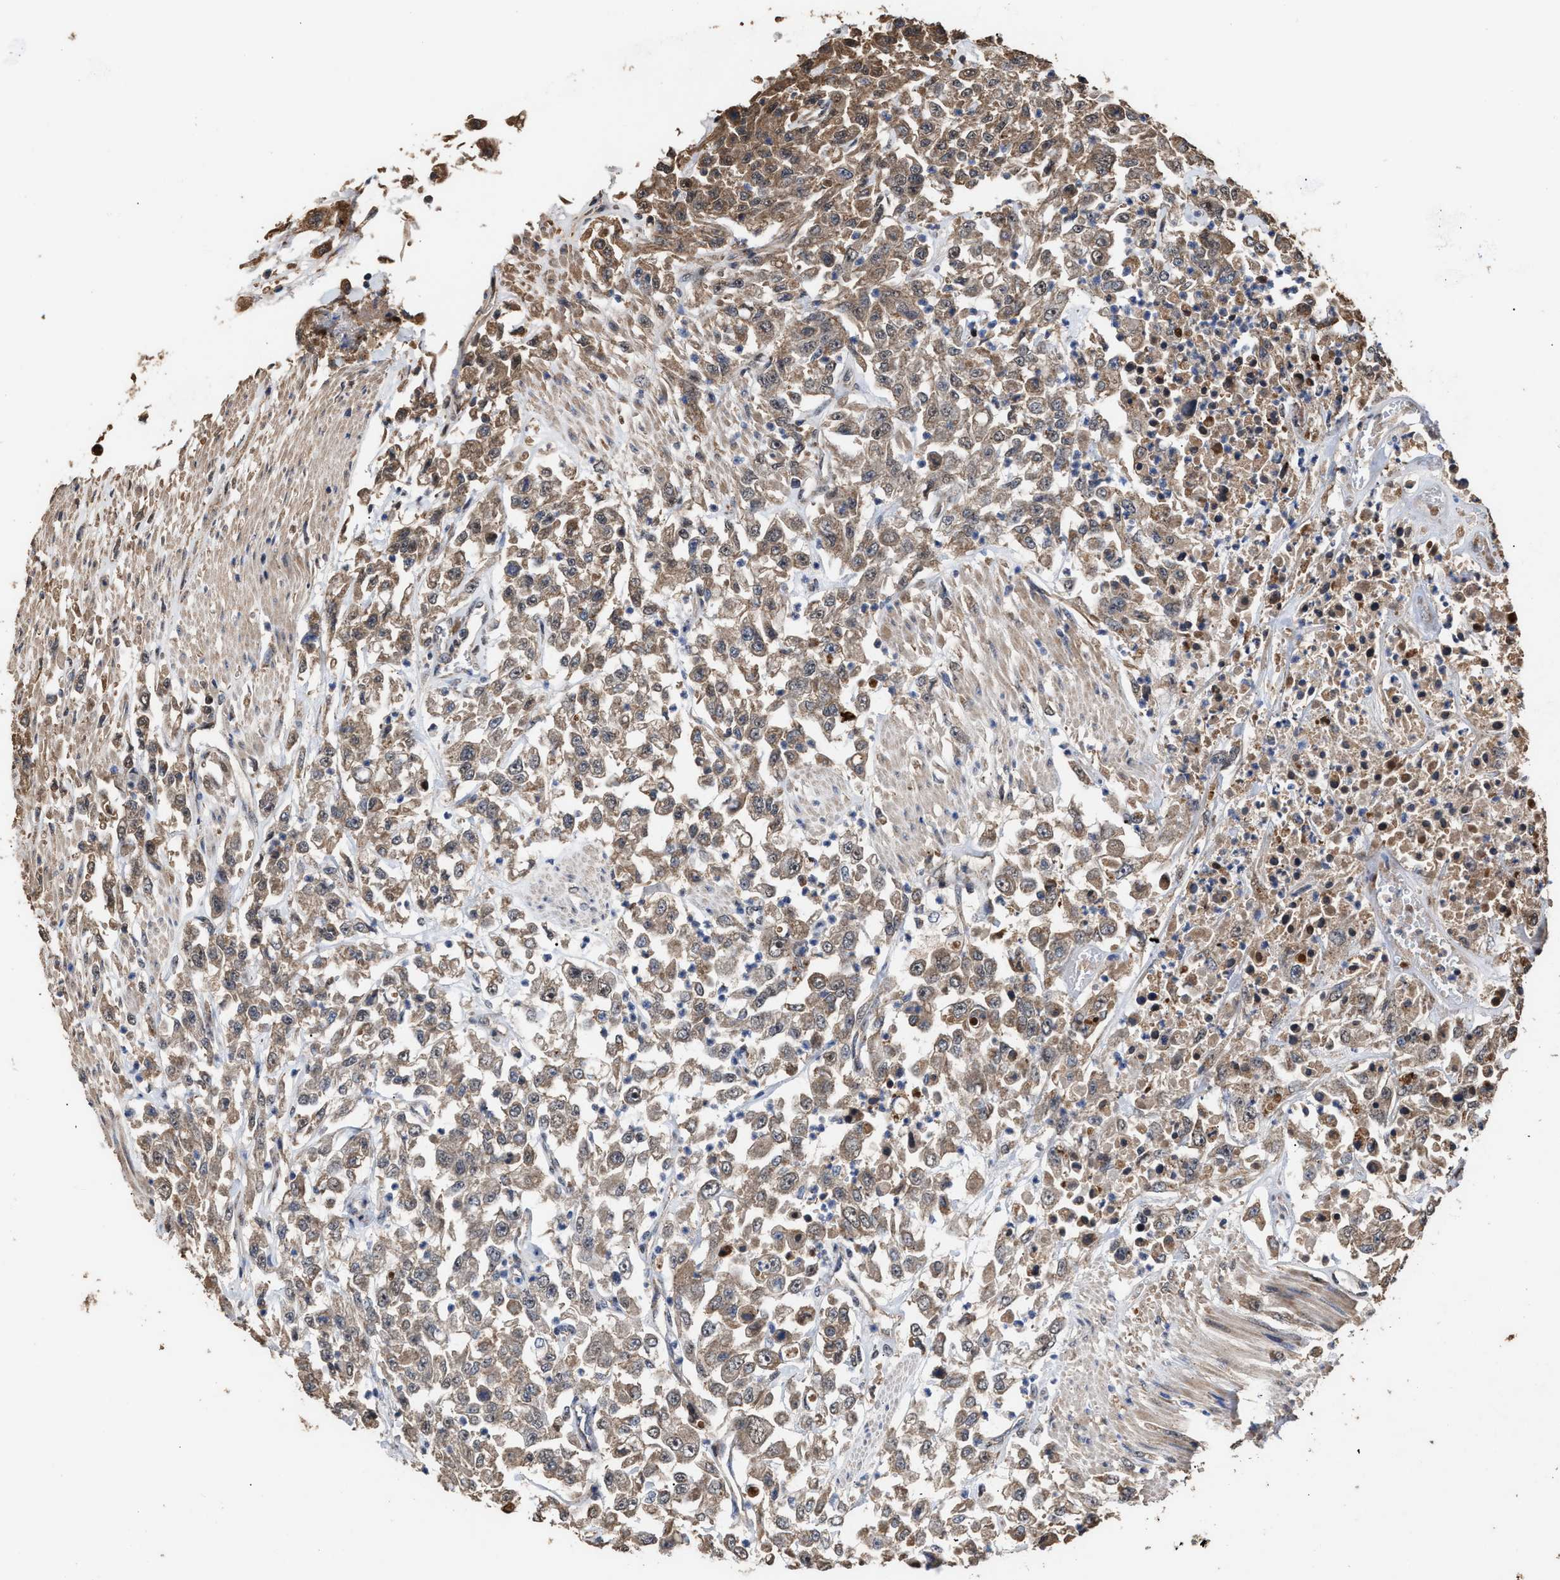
{"staining": {"intensity": "weak", "quantity": "25%-75%", "location": "cytoplasmic/membranous"}, "tissue": "urothelial cancer", "cell_type": "Tumor cells", "image_type": "cancer", "snomed": [{"axis": "morphology", "description": "Urothelial carcinoma, High grade"}, {"axis": "topography", "description": "Urinary bladder"}], "caption": "About 25%-75% of tumor cells in urothelial carcinoma (high-grade) show weak cytoplasmic/membranous protein staining as visualized by brown immunohistochemical staining.", "gene": "ZNHIT6", "patient": {"sex": "male", "age": 46}}